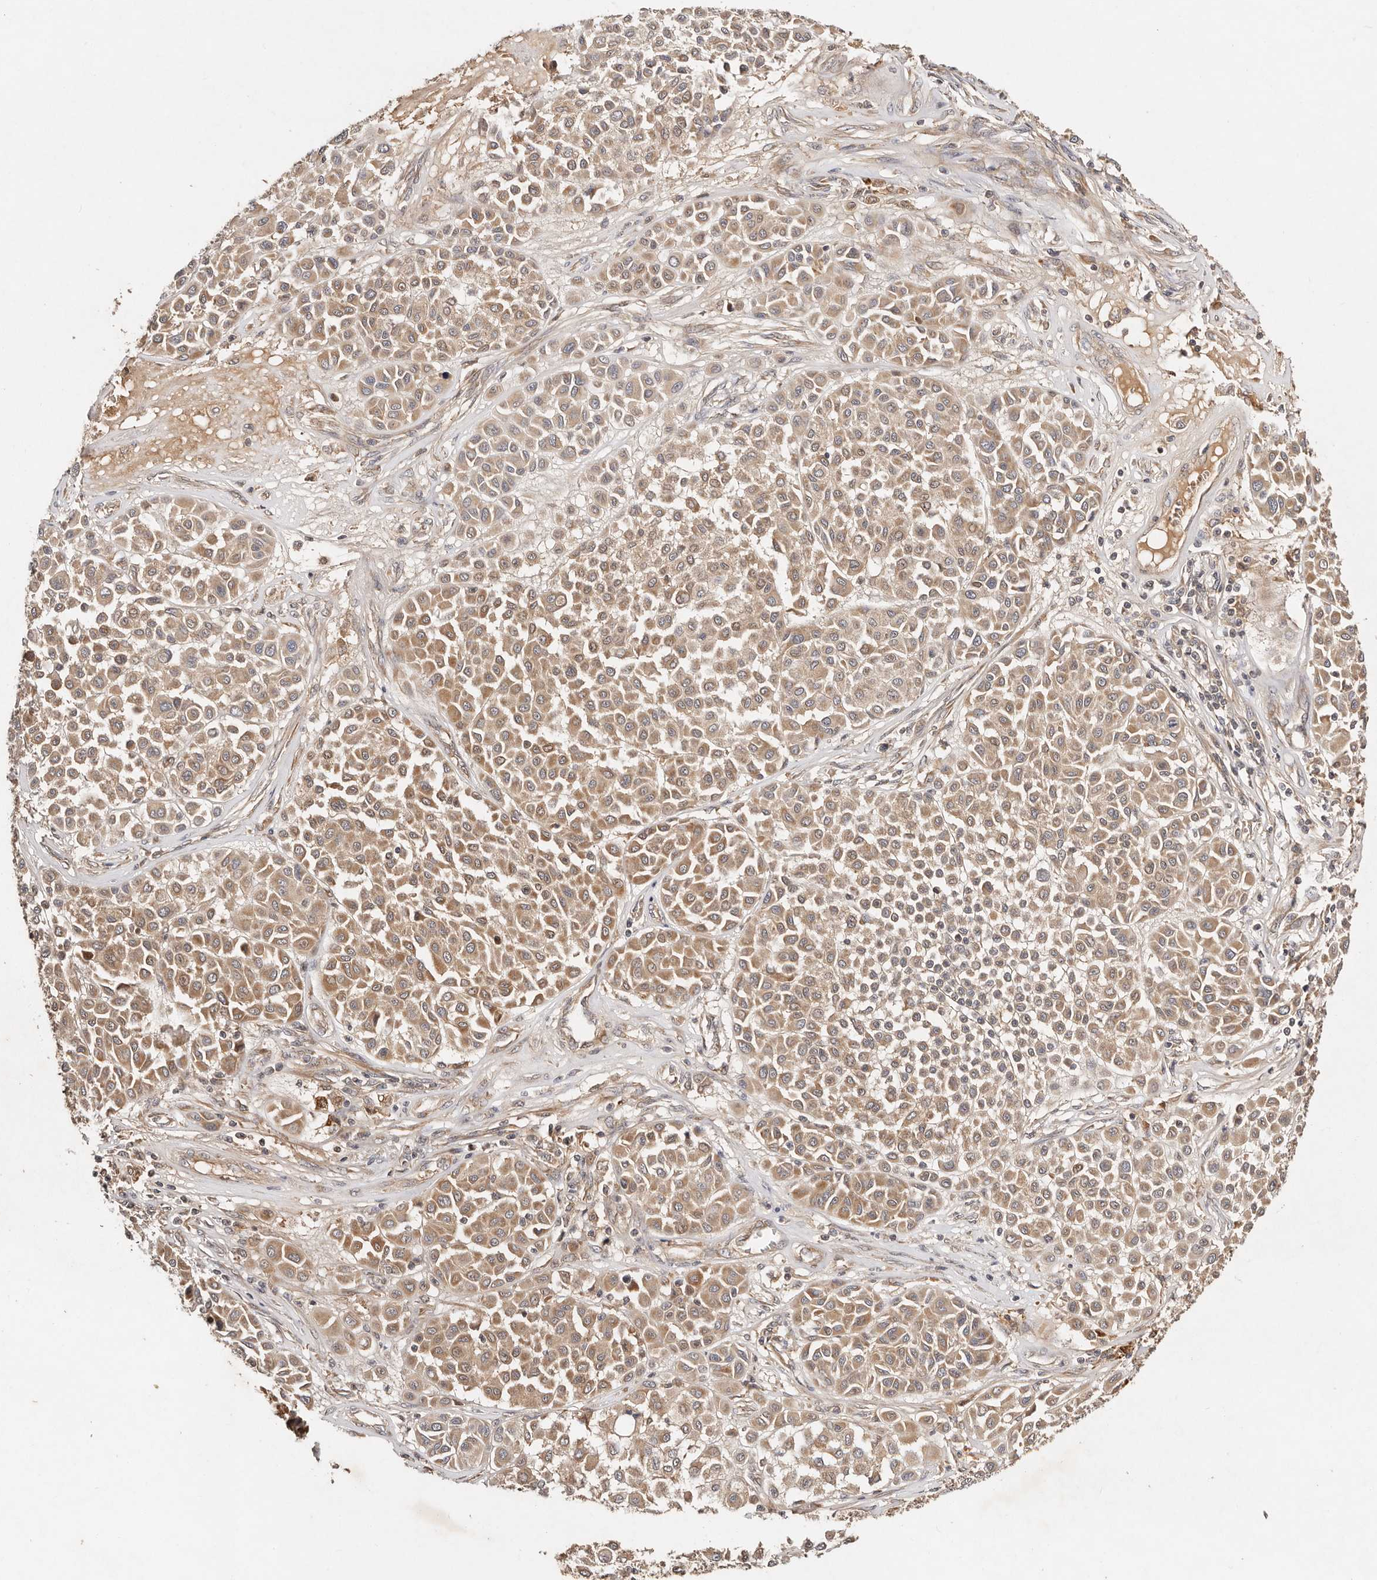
{"staining": {"intensity": "moderate", "quantity": ">75%", "location": "cytoplasmic/membranous"}, "tissue": "melanoma", "cell_type": "Tumor cells", "image_type": "cancer", "snomed": [{"axis": "morphology", "description": "Malignant melanoma, Metastatic site"}, {"axis": "topography", "description": "Soft tissue"}], "caption": "Protein staining of melanoma tissue reveals moderate cytoplasmic/membranous expression in about >75% of tumor cells.", "gene": "DENND11", "patient": {"sex": "male", "age": 41}}